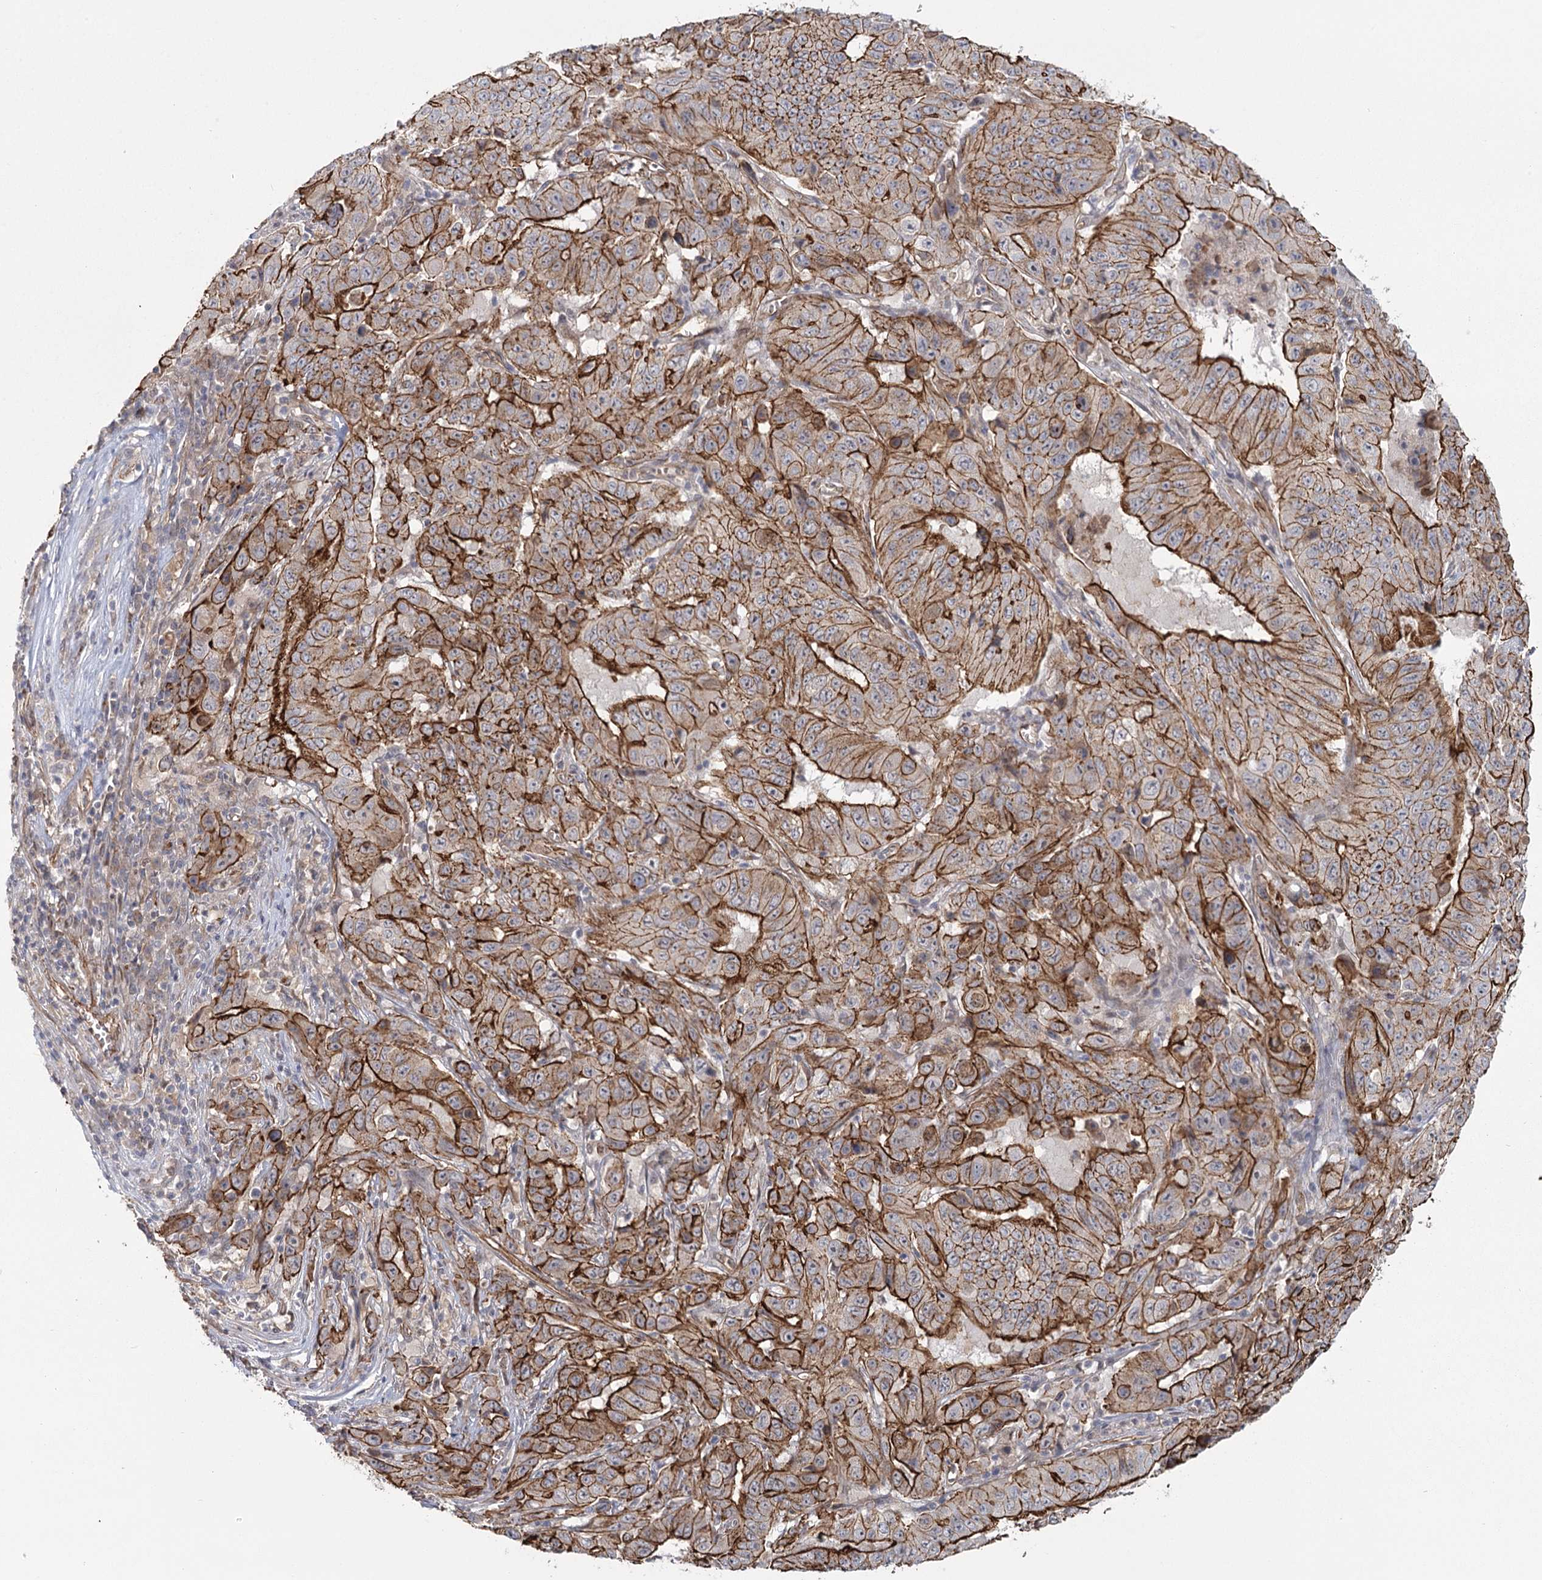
{"staining": {"intensity": "strong", "quantity": ">75%", "location": "cytoplasmic/membranous"}, "tissue": "pancreatic cancer", "cell_type": "Tumor cells", "image_type": "cancer", "snomed": [{"axis": "morphology", "description": "Adenocarcinoma, NOS"}, {"axis": "topography", "description": "Pancreas"}], "caption": "Immunohistochemistry (IHC) histopathology image of human pancreatic adenocarcinoma stained for a protein (brown), which shows high levels of strong cytoplasmic/membranous positivity in about >75% of tumor cells.", "gene": "RPP14", "patient": {"sex": "male", "age": 63}}